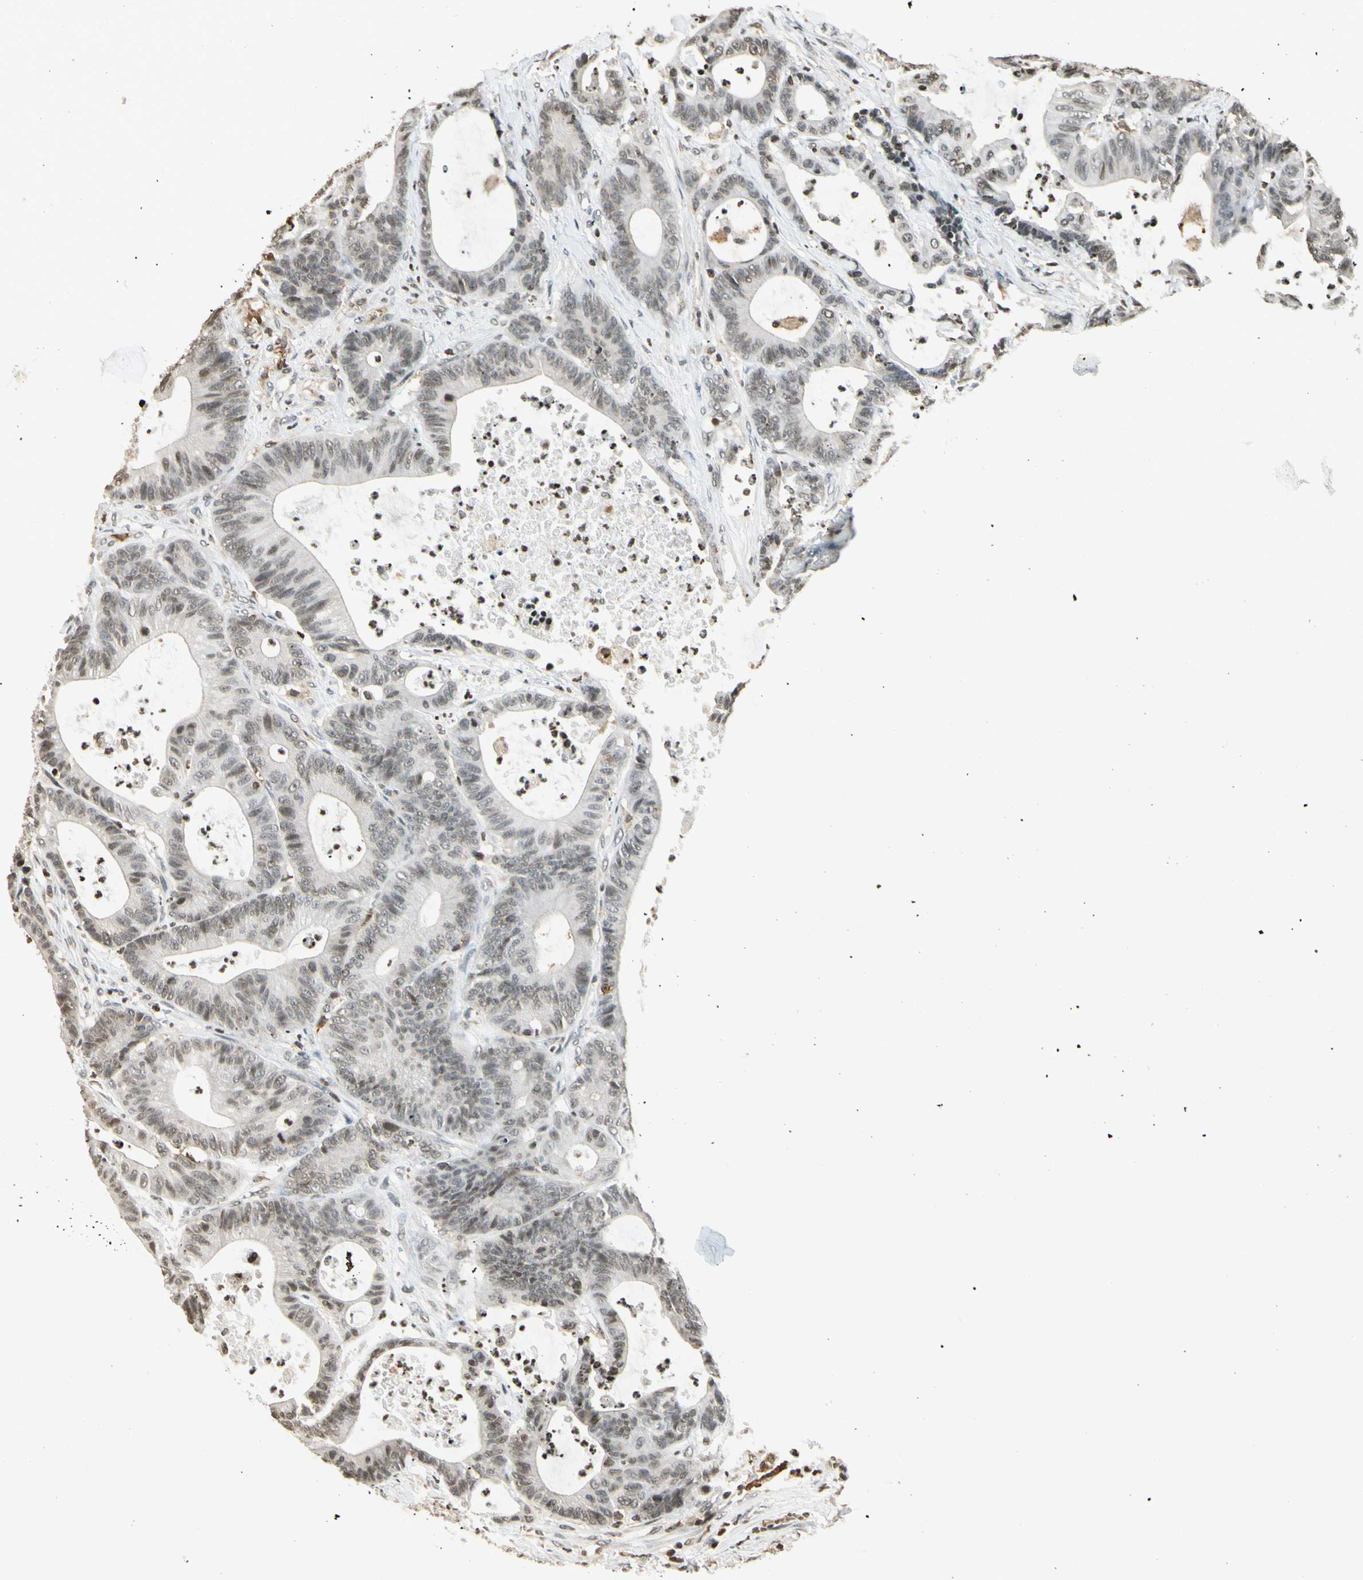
{"staining": {"intensity": "weak", "quantity": ">75%", "location": "nuclear"}, "tissue": "colorectal cancer", "cell_type": "Tumor cells", "image_type": "cancer", "snomed": [{"axis": "morphology", "description": "Adenocarcinoma, NOS"}, {"axis": "topography", "description": "Colon"}], "caption": "The micrograph reveals a brown stain indicating the presence of a protein in the nuclear of tumor cells in adenocarcinoma (colorectal).", "gene": "FER", "patient": {"sex": "female", "age": 84}}